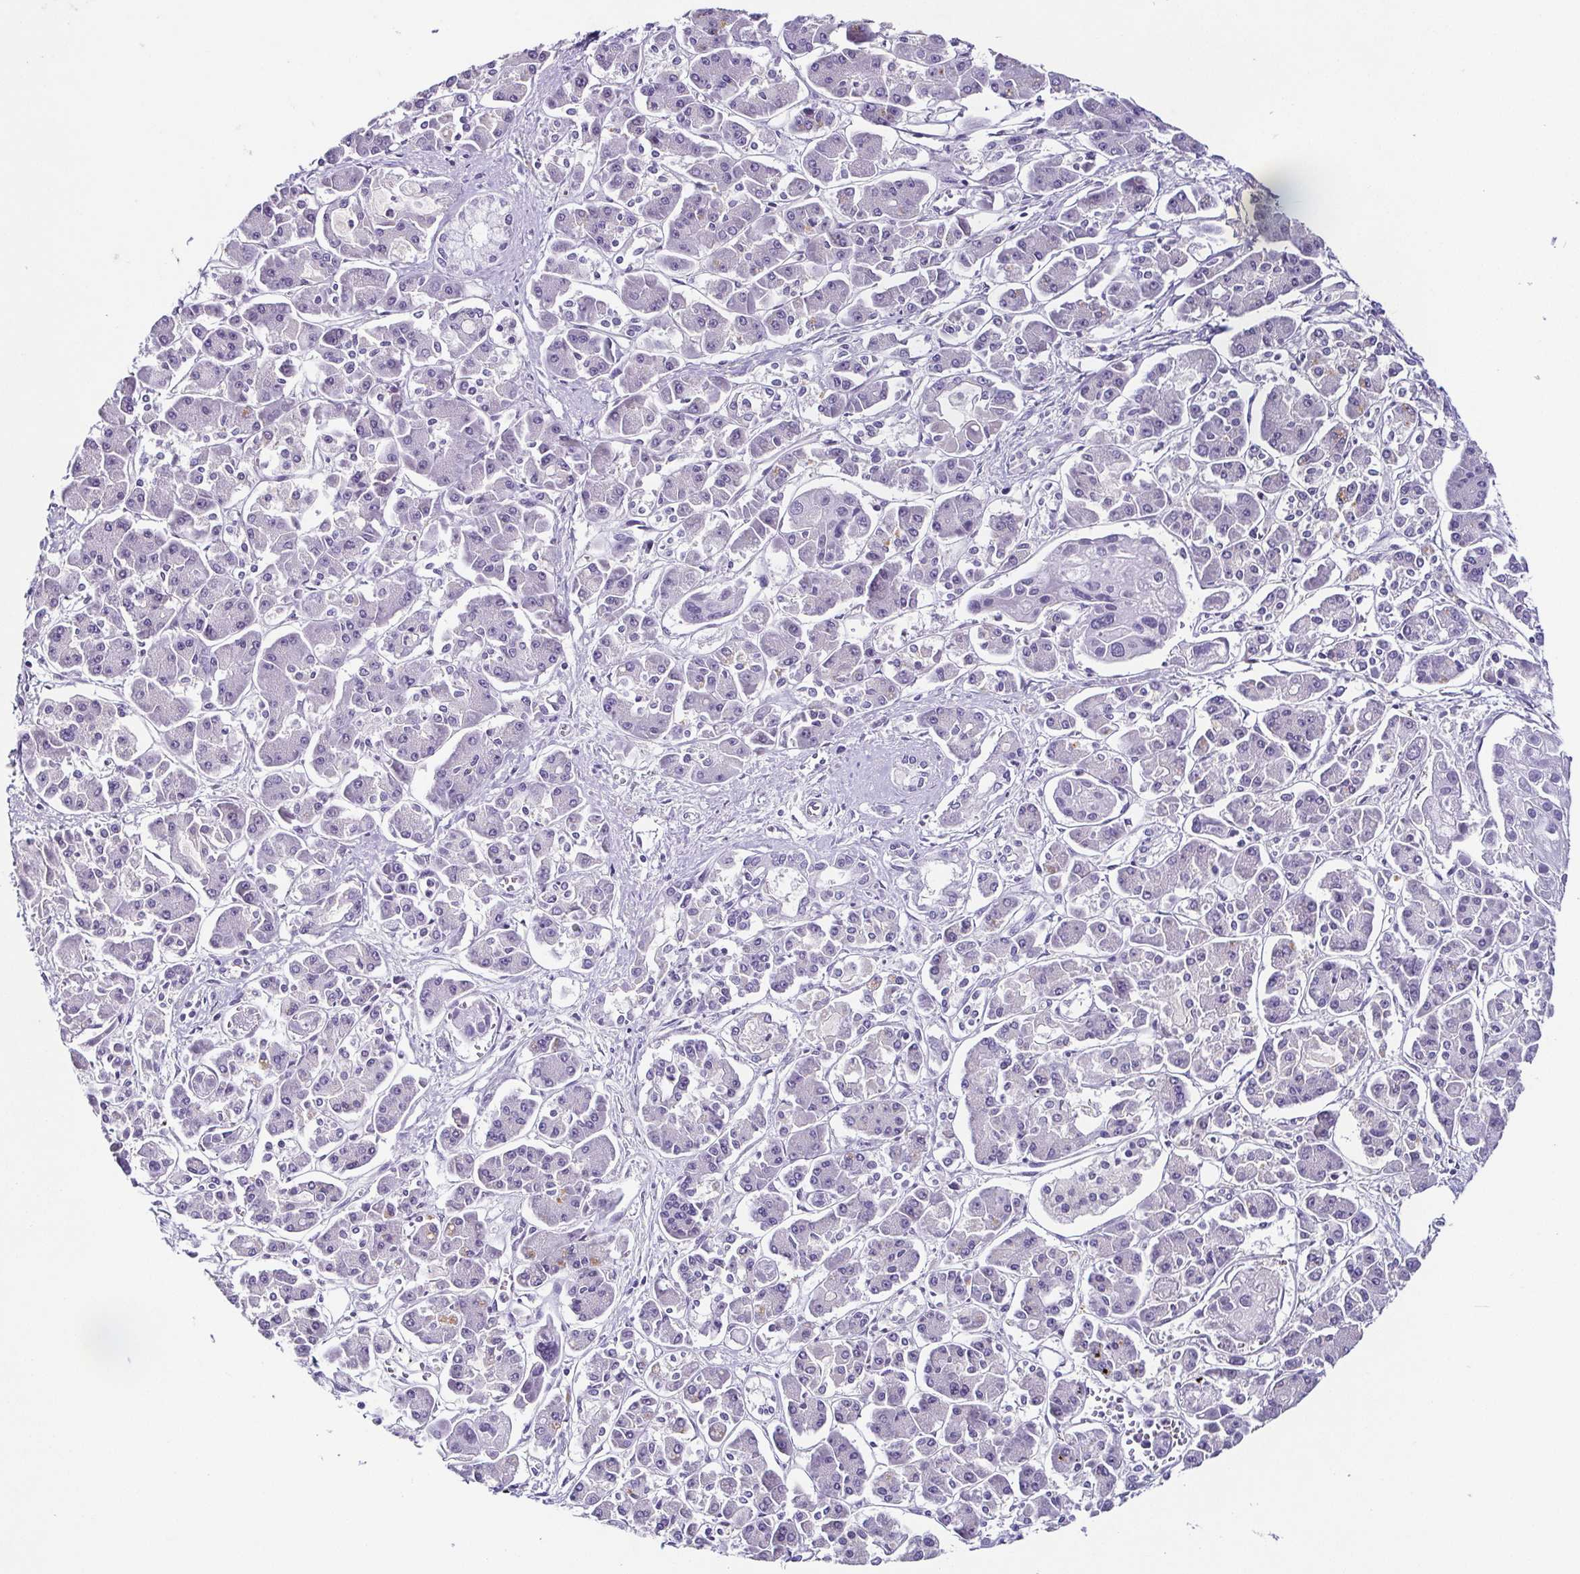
{"staining": {"intensity": "negative", "quantity": "none", "location": "none"}, "tissue": "pancreatic cancer", "cell_type": "Tumor cells", "image_type": "cancer", "snomed": [{"axis": "morphology", "description": "Adenocarcinoma, NOS"}, {"axis": "topography", "description": "Pancreas"}], "caption": "Immunohistochemistry of pancreatic cancer displays no positivity in tumor cells. (Stains: DAB IHC with hematoxylin counter stain, Microscopy: brightfield microscopy at high magnification).", "gene": "TP73", "patient": {"sex": "male", "age": 85}}